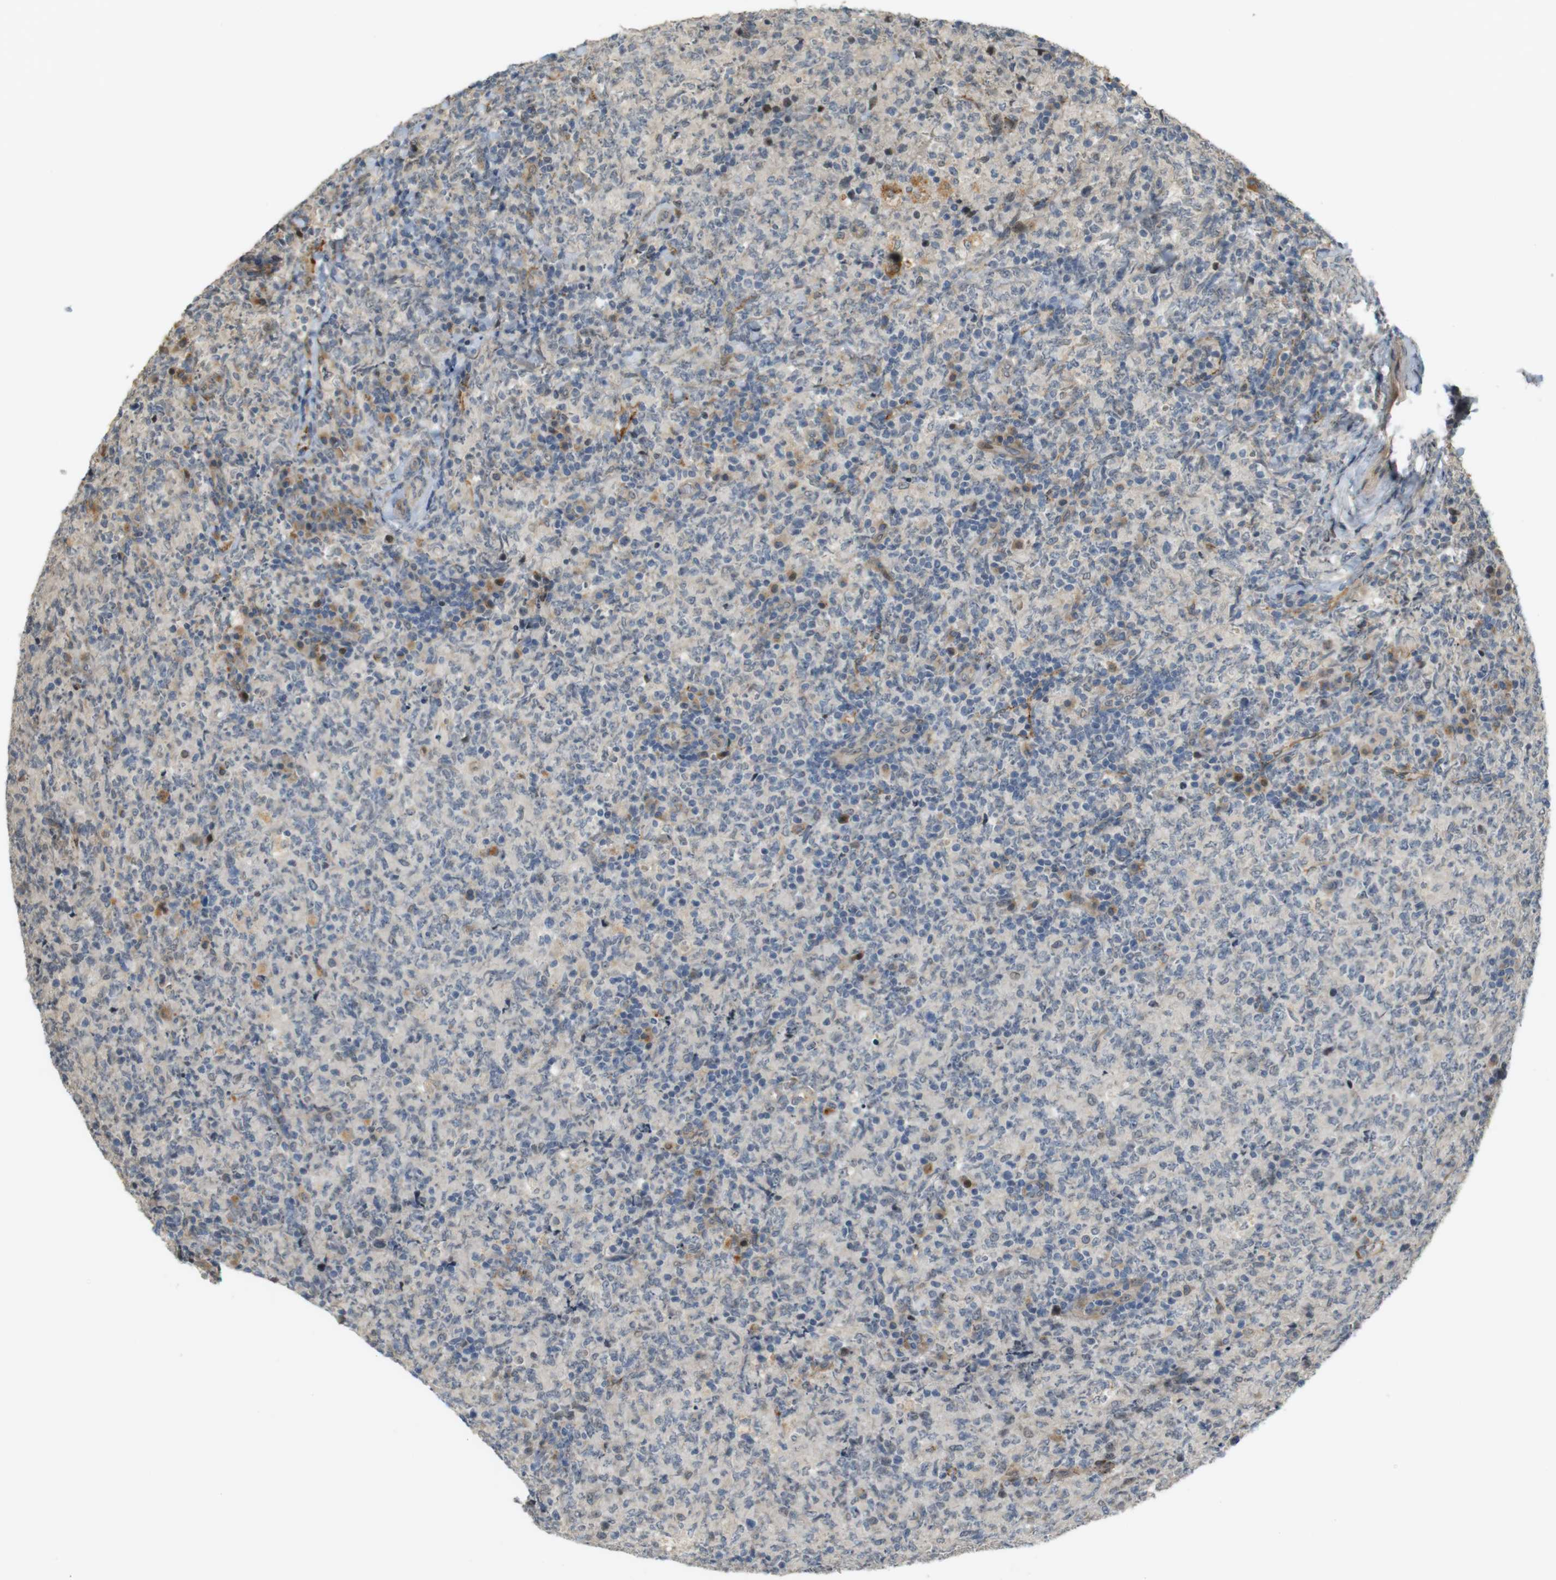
{"staining": {"intensity": "weak", "quantity": "<25%", "location": "cytoplasmic/membranous"}, "tissue": "lymphoma", "cell_type": "Tumor cells", "image_type": "cancer", "snomed": [{"axis": "morphology", "description": "Malignant lymphoma, non-Hodgkin's type, High grade"}, {"axis": "topography", "description": "Tonsil"}], "caption": "There is no significant positivity in tumor cells of high-grade malignant lymphoma, non-Hodgkin's type.", "gene": "TSPAN9", "patient": {"sex": "female", "age": 36}}